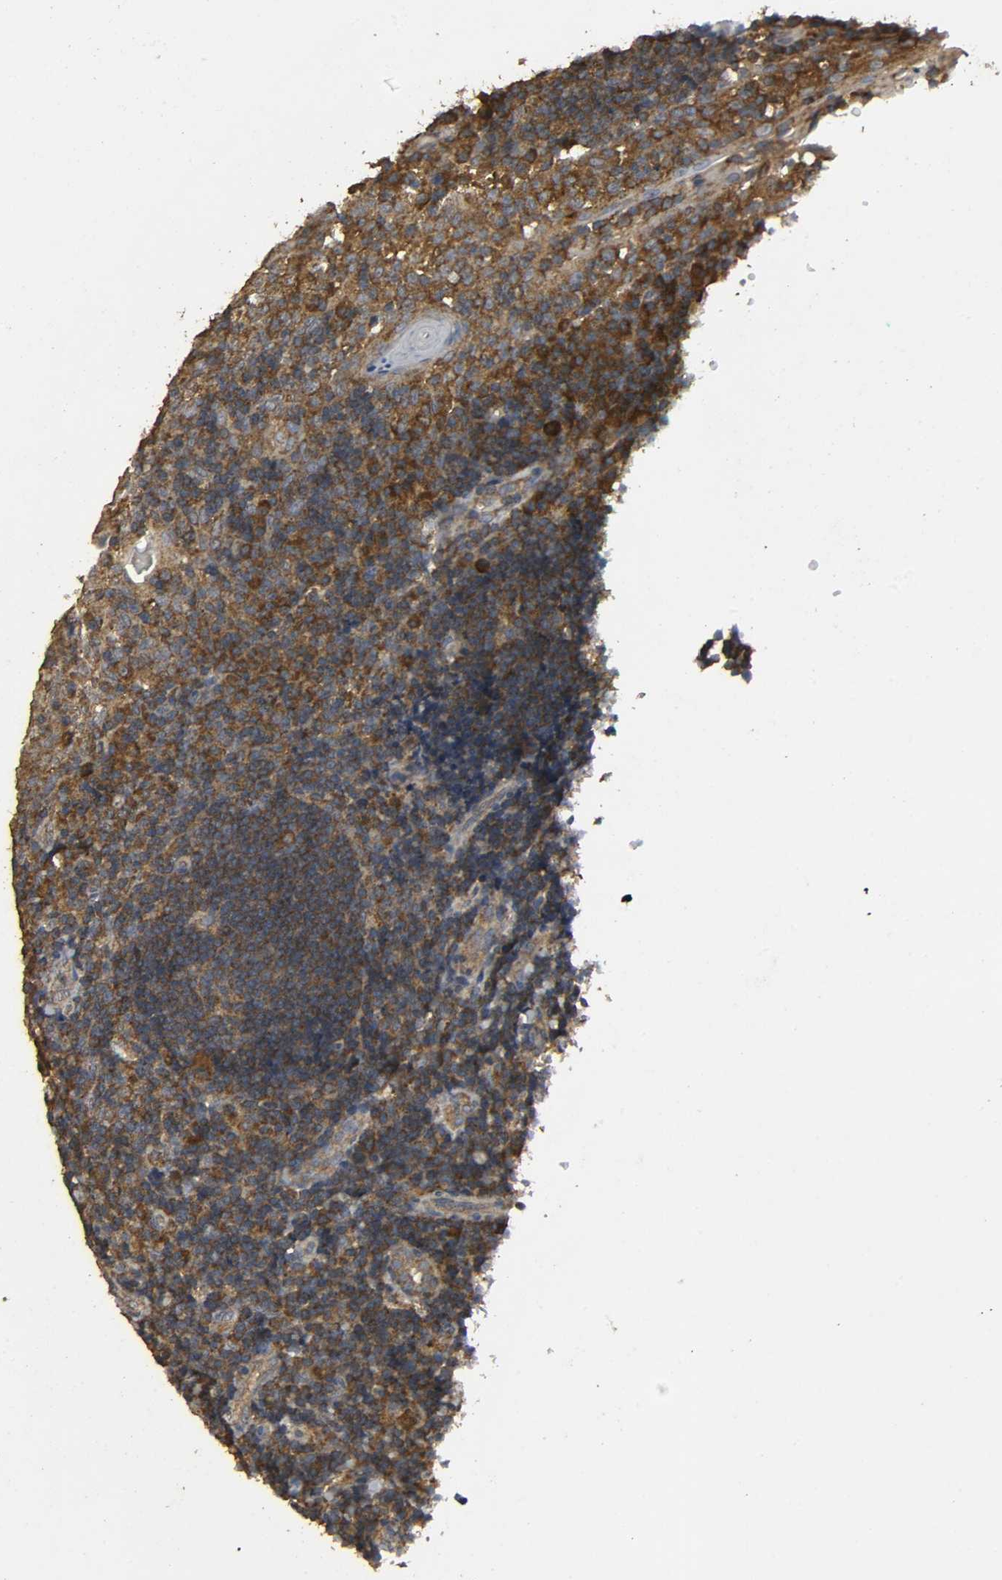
{"staining": {"intensity": "strong", "quantity": ">75%", "location": "cytoplasmic/membranous"}, "tissue": "tonsil", "cell_type": "Germinal center cells", "image_type": "normal", "snomed": [{"axis": "morphology", "description": "Normal tissue, NOS"}, {"axis": "topography", "description": "Tonsil"}], "caption": "About >75% of germinal center cells in benign human tonsil show strong cytoplasmic/membranous protein staining as visualized by brown immunohistochemical staining.", "gene": "DDX6", "patient": {"sex": "female", "age": 40}}